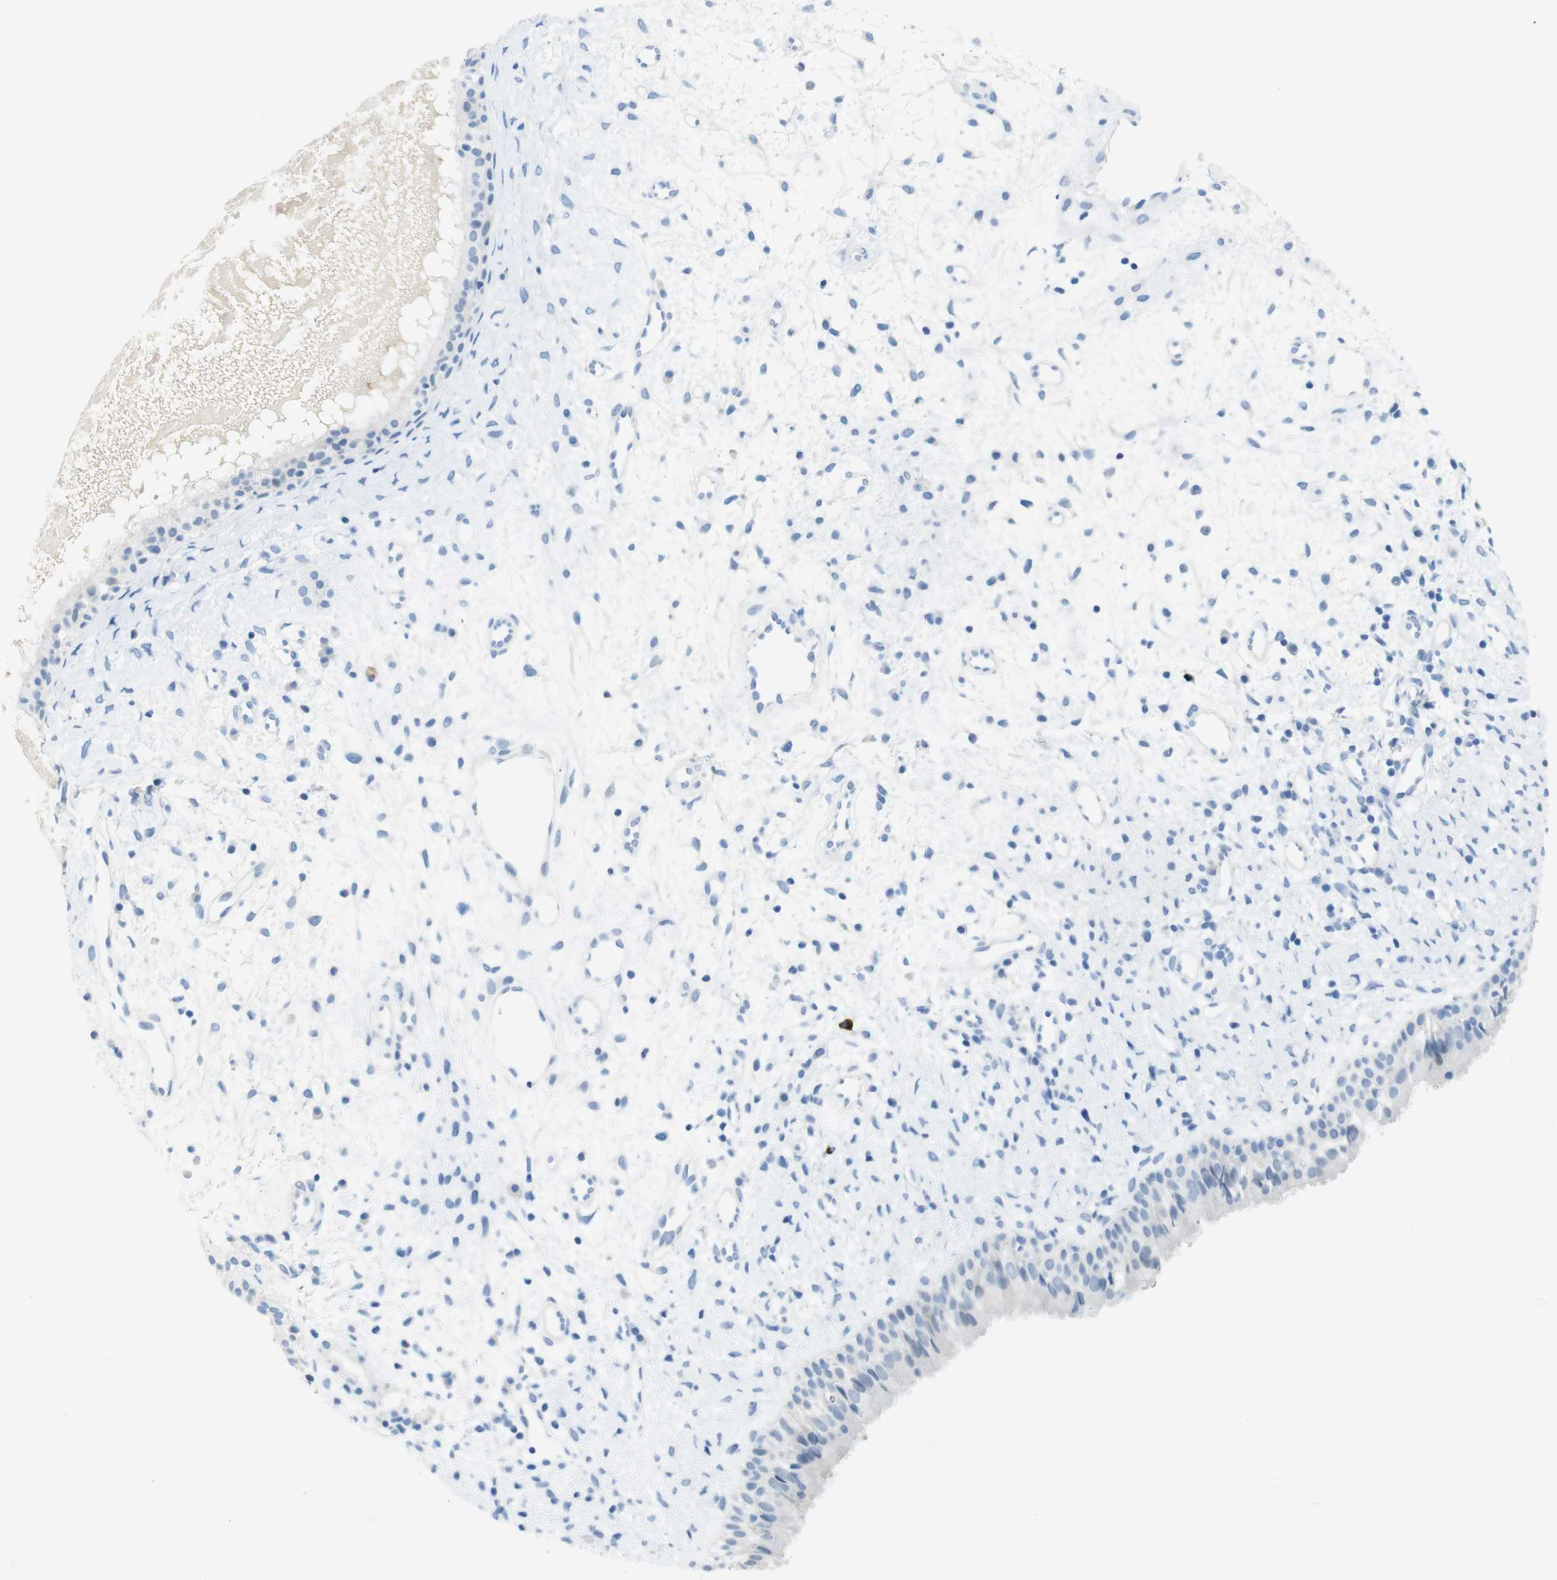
{"staining": {"intensity": "negative", "quantity": "none", "location": "none"}, "tissue": "nasopharynx", "cell_type": "Respiratory epithelial cells", "image_type": "normal", "snomed": [{"axis": "morphology", "description": "Normal tissue, NOS"}, {"axis": "topography", "description": "Nasopharynx"}], "caption": "DAB immunohistochemical staining of benign nasopharynx demonstrates no significant positivity in respiratory epithelial cells.", "gene": "OPN1SW", "patient": {"sex": "male", "age": 22}}